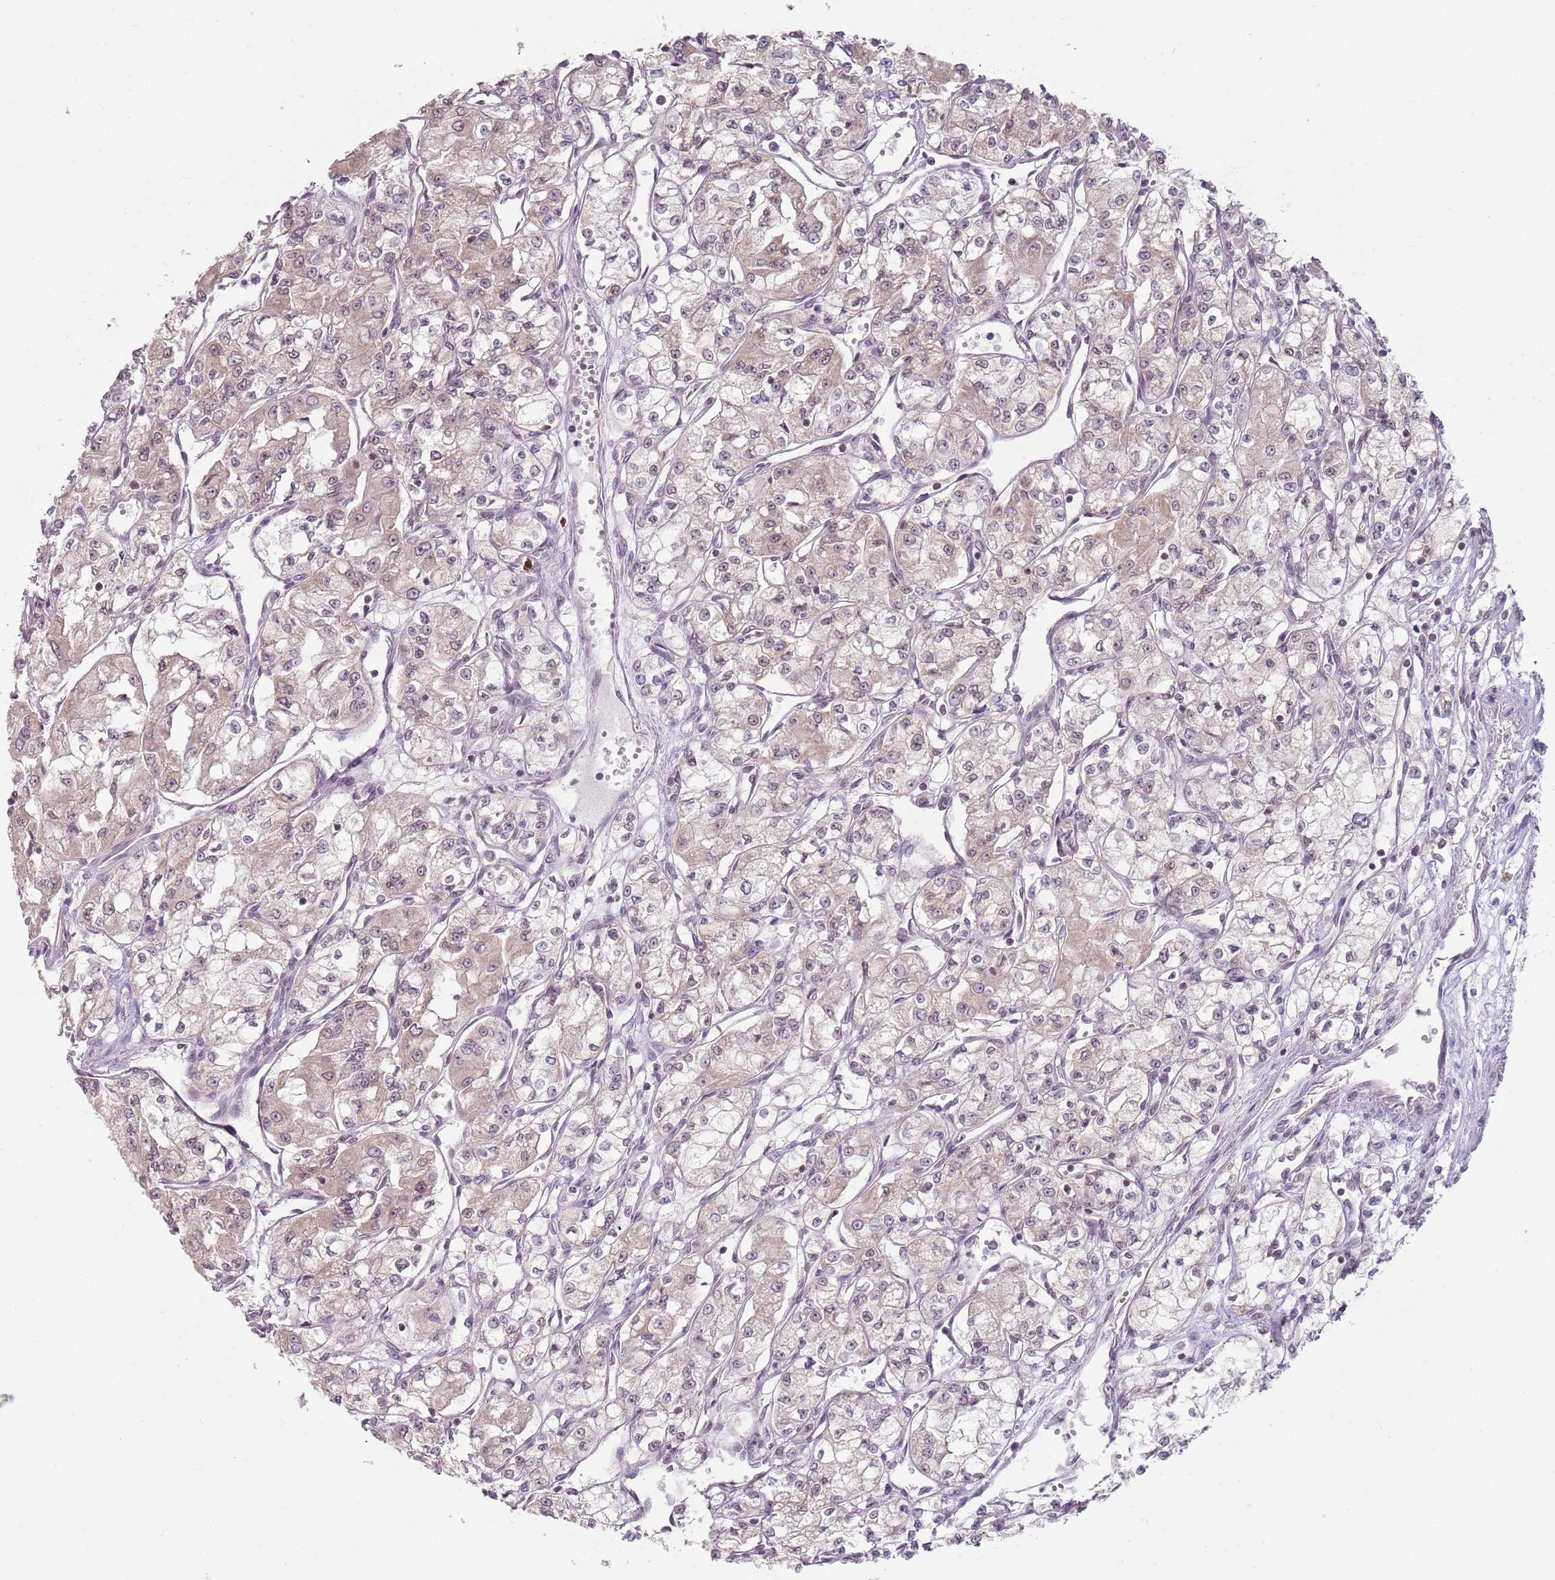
{"staining": {"intensity": "weak", "quantity": "<25%", "location": "cytoplasmic/membranous,nuclear"}, "tissue": "renal cancer", "cell_type": "Tumor cells", "image_type": "cancer", "snomed": [{"axis": "morphology", "description": "Adenocarcinoma, NOS"}, {"axis": "topography", "description": "Kidney"}], "caption": "Protein analysis of renal cancer (adenocarcinoma) demonstrates no significant expression in tumor cells. (IHC, brightfield microscopy, high magnification).", "gene": "SMARCAL1", "patient": {"sex": "male", "age": 59}}